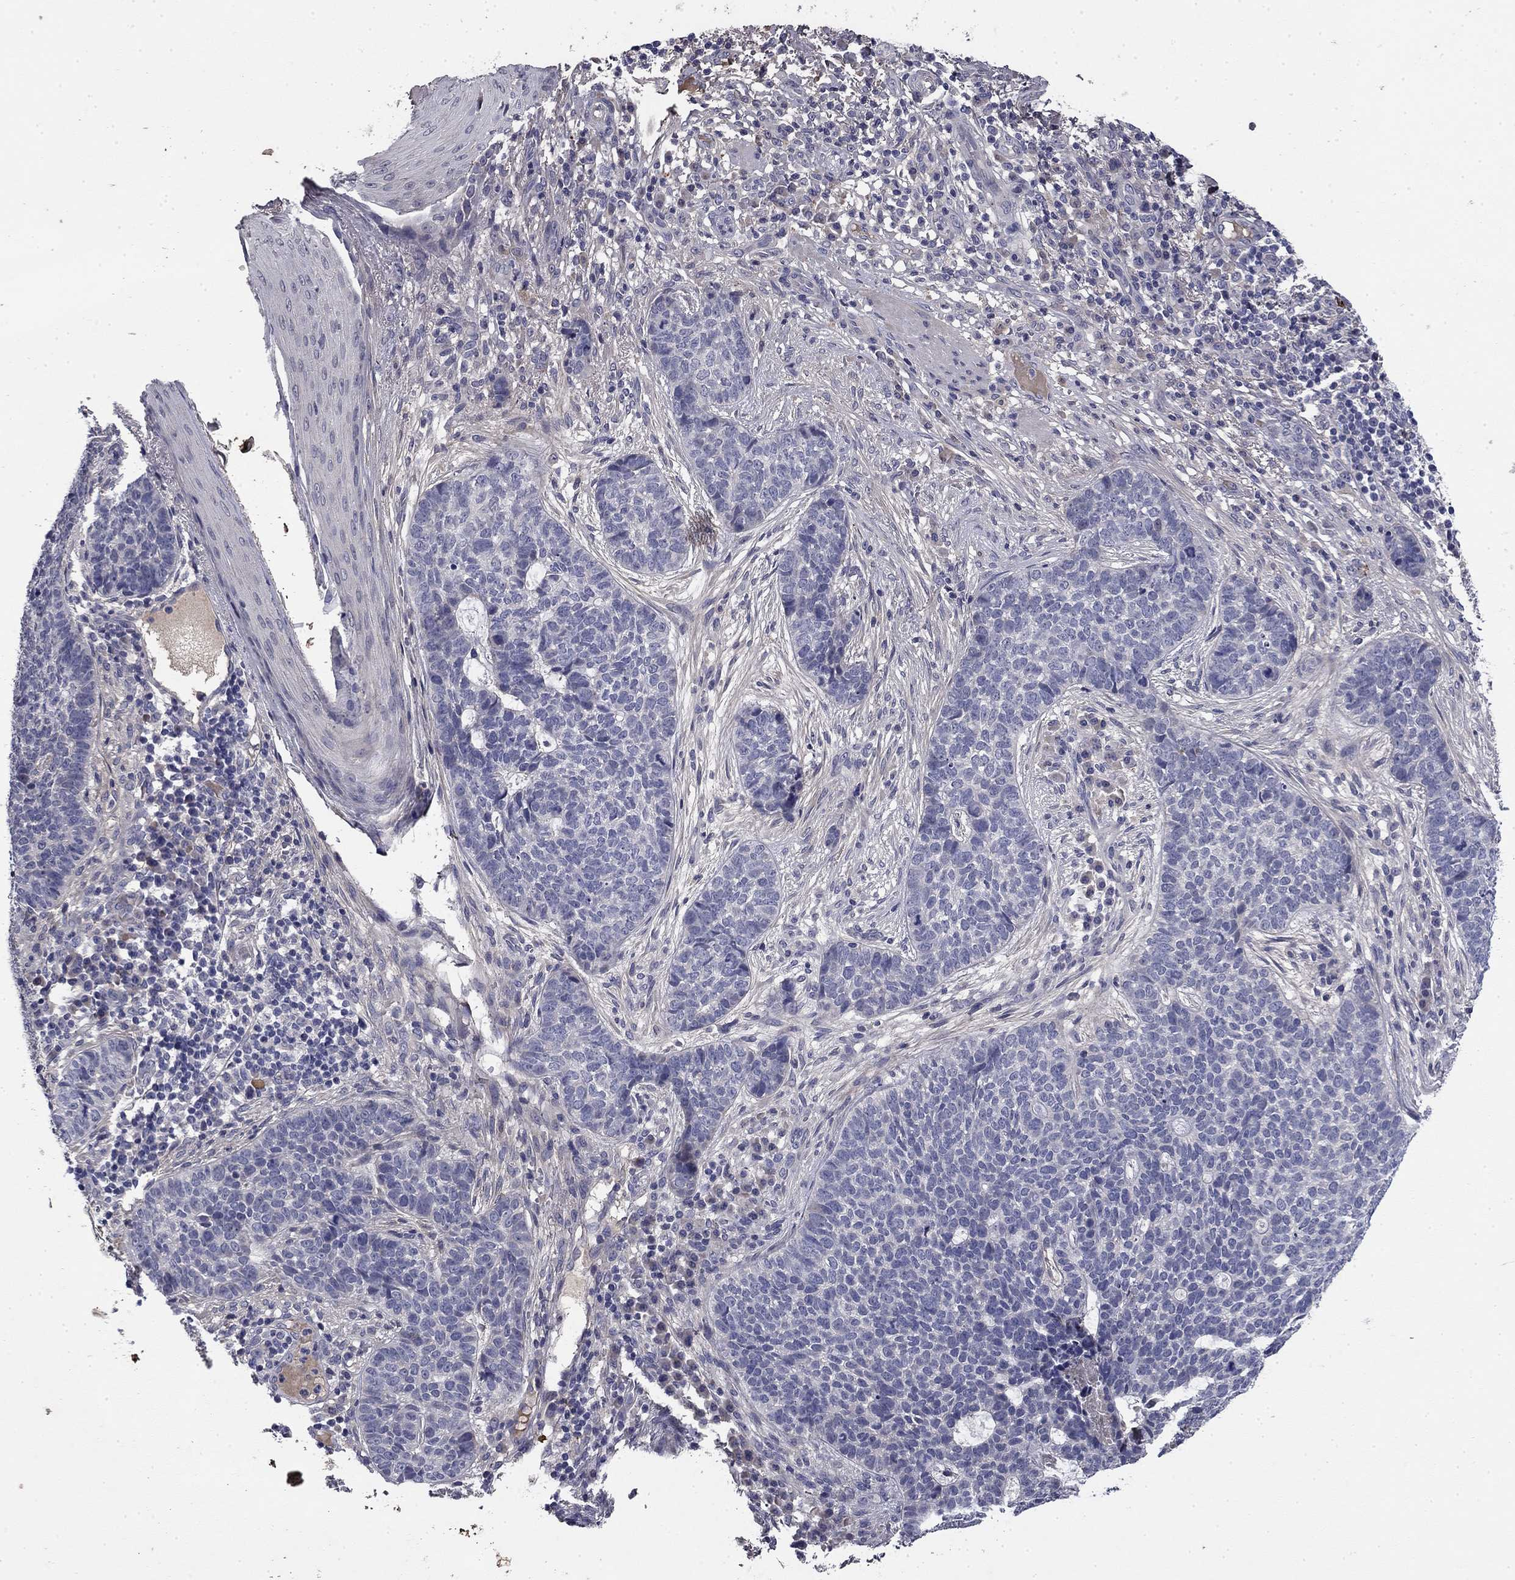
{"staining": {"intensity": "negative", "quantity": "none", "location": "none"}, "tissue": "skin cancer", "cell_type": "Tumor cells", "image_type": "cancer", "snomed": [{"axis": "morphology", "description": "Basal cell carcinoma"}, {"axis": "topography", "description": "Skin"}], "caption": "Human skin basal cell carcinoma stained for a protein using immunohistochemistry (IHC) exhibits no positivity in tumor cells.", "gene": "COL2A1", "patient": {"sex": "female", "age": 69}}